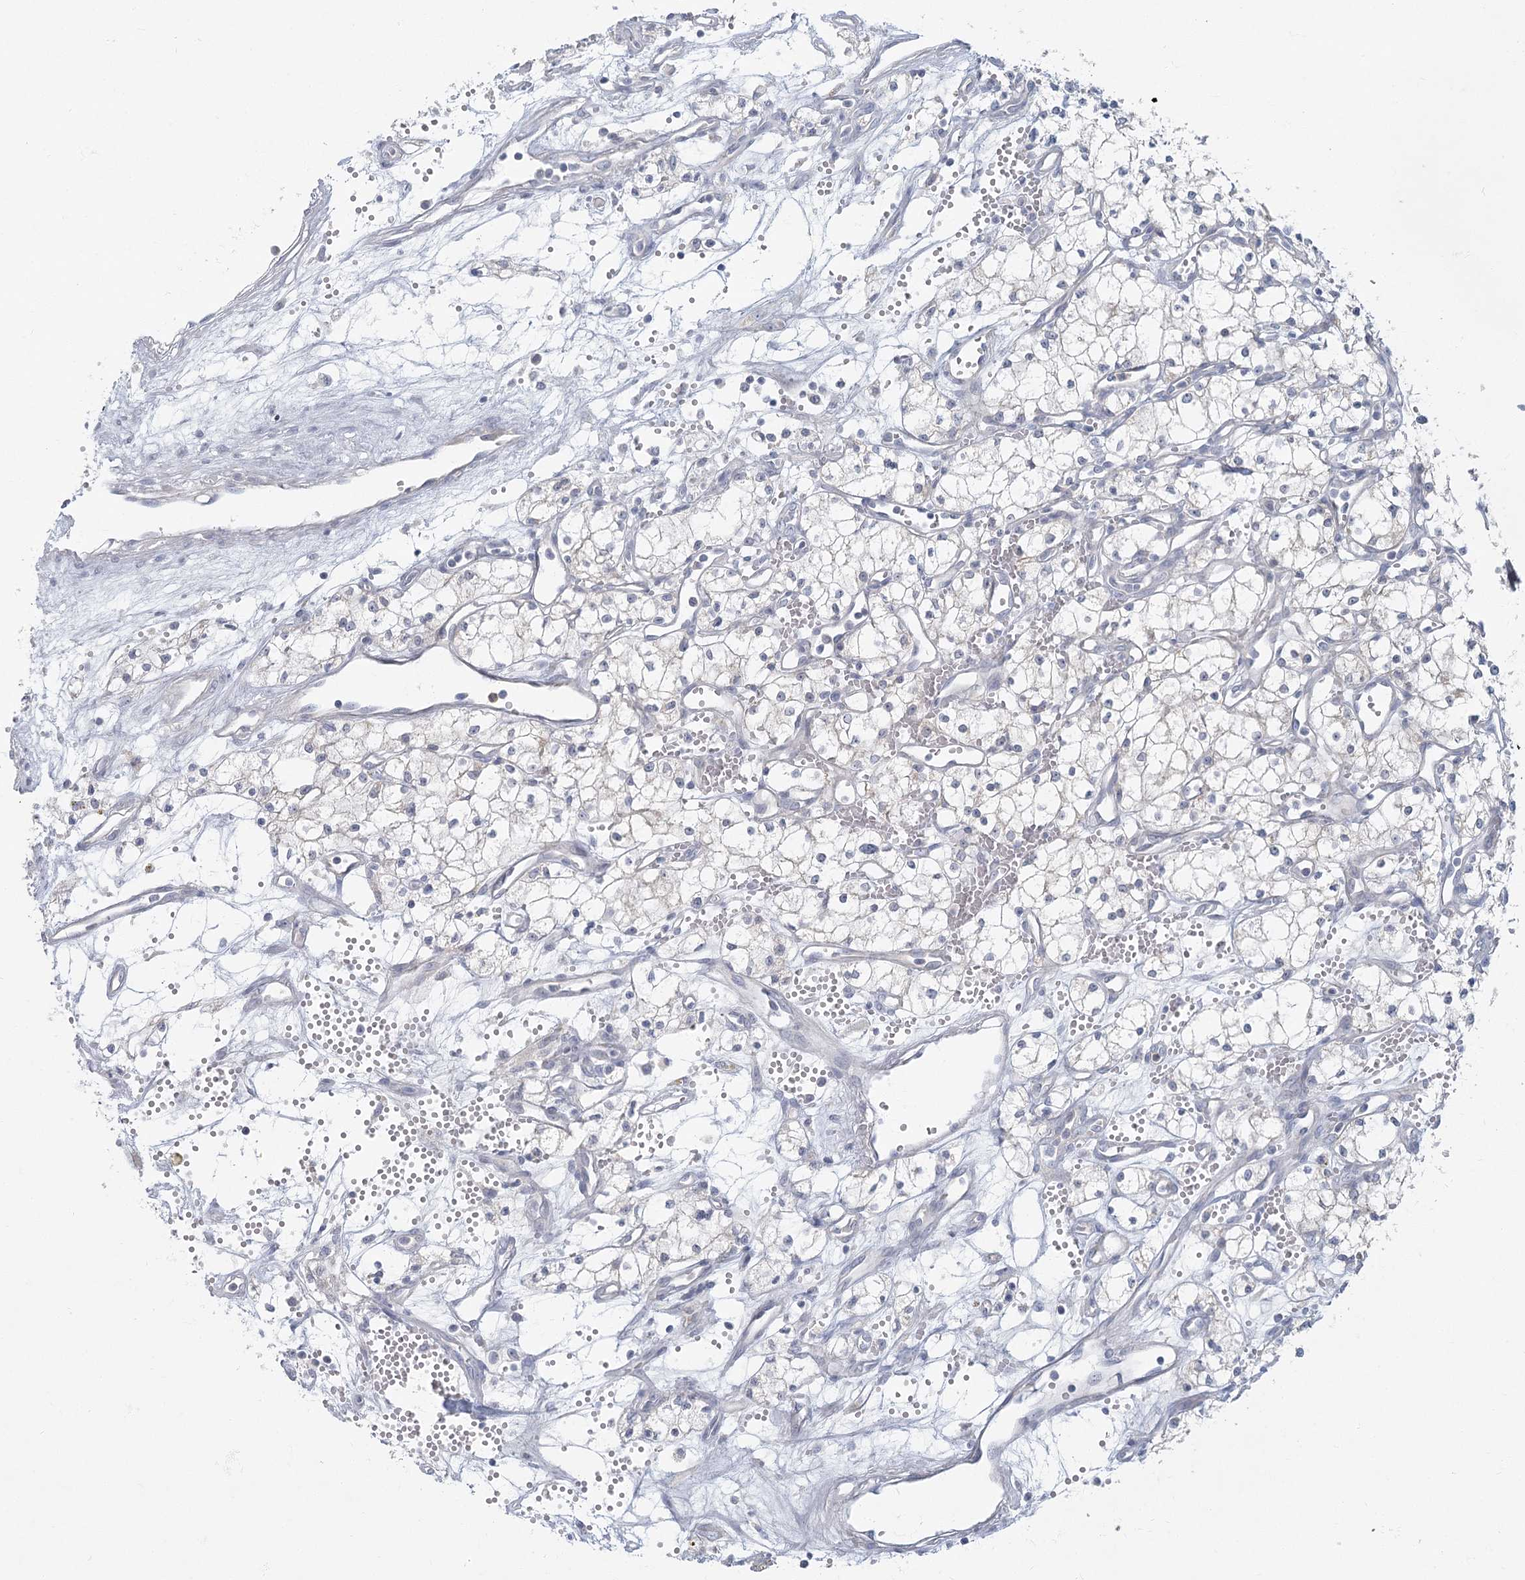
{"staining": {"intensity": "negative", "quantity": "none", "location": "none"}, "tissue": "renal cancer", "cell_type": "Tumor cells", "image_type": "cancer", "snomed": [{"axis": "morphology", "description": "Adenocarcinoma, NOS"}, {"axis": "topography", "description": "Kidney"}], "caption": "Tumor cells are negative for brown protein staining in renal cancer. (IHC, brightfield microscopy, high magnification).", "gene": "FAM110C", "patient": {"sex": "male", "age": 59}}